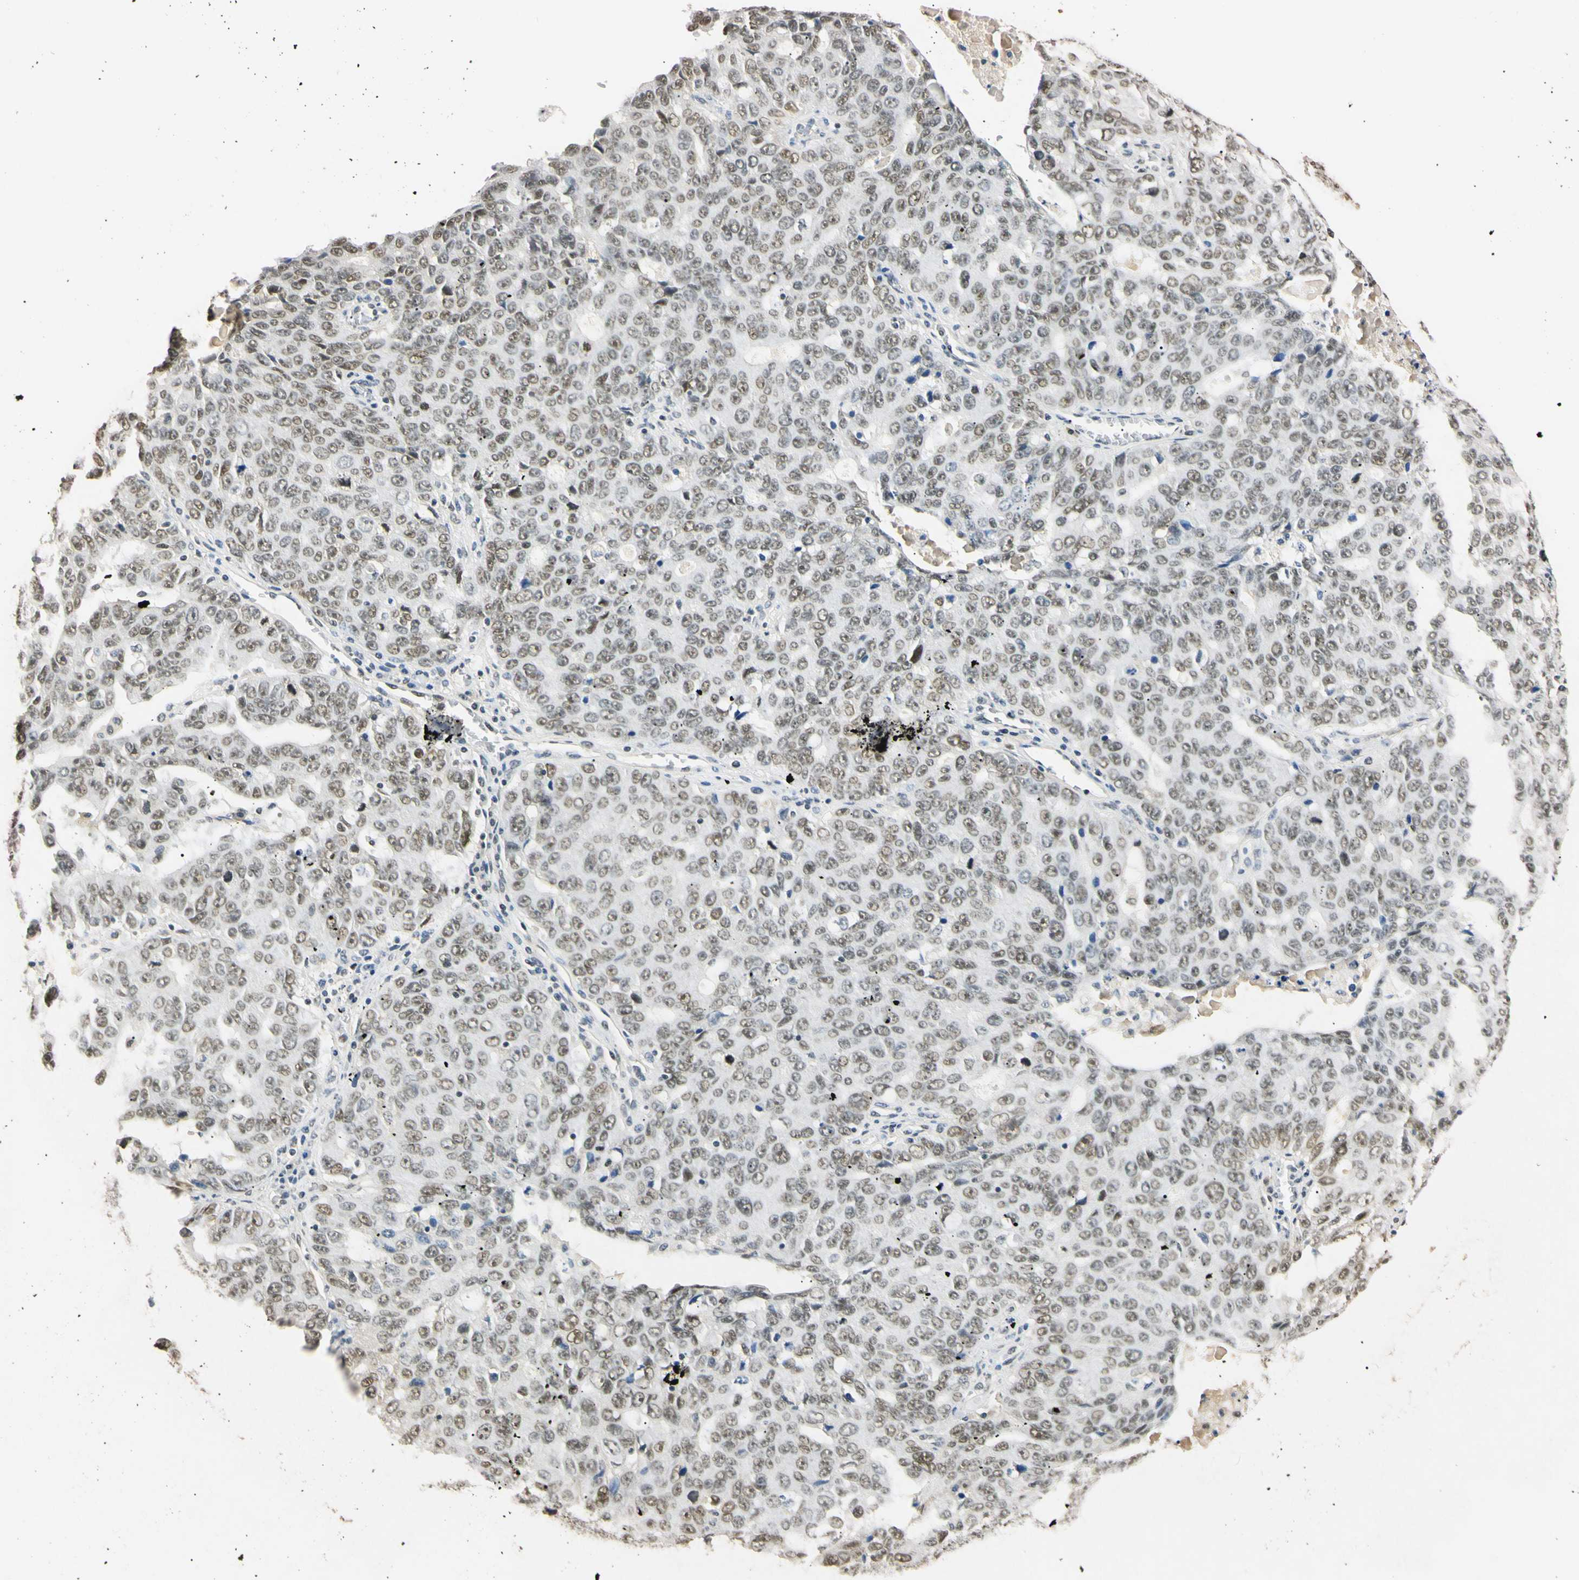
{"staining": {"intensity": "moderate", "quantity": ">75%", "location": "nuclear"}, "tissue": "ovarian cancer", "cell_type": "Tumor cells", "image_type": "cancer", "snomed": [{"axis": "morphology", "description": "Carcinoma, endometroid"}, {"axis": "topography", "description": "Ovary"}], "caption": "Ovarian cancer stained for a protein displays moderate nuclear positivity in tumor cells.", "gene": "SMARCA5", "patient": {"sex": "female", "age": 62}}